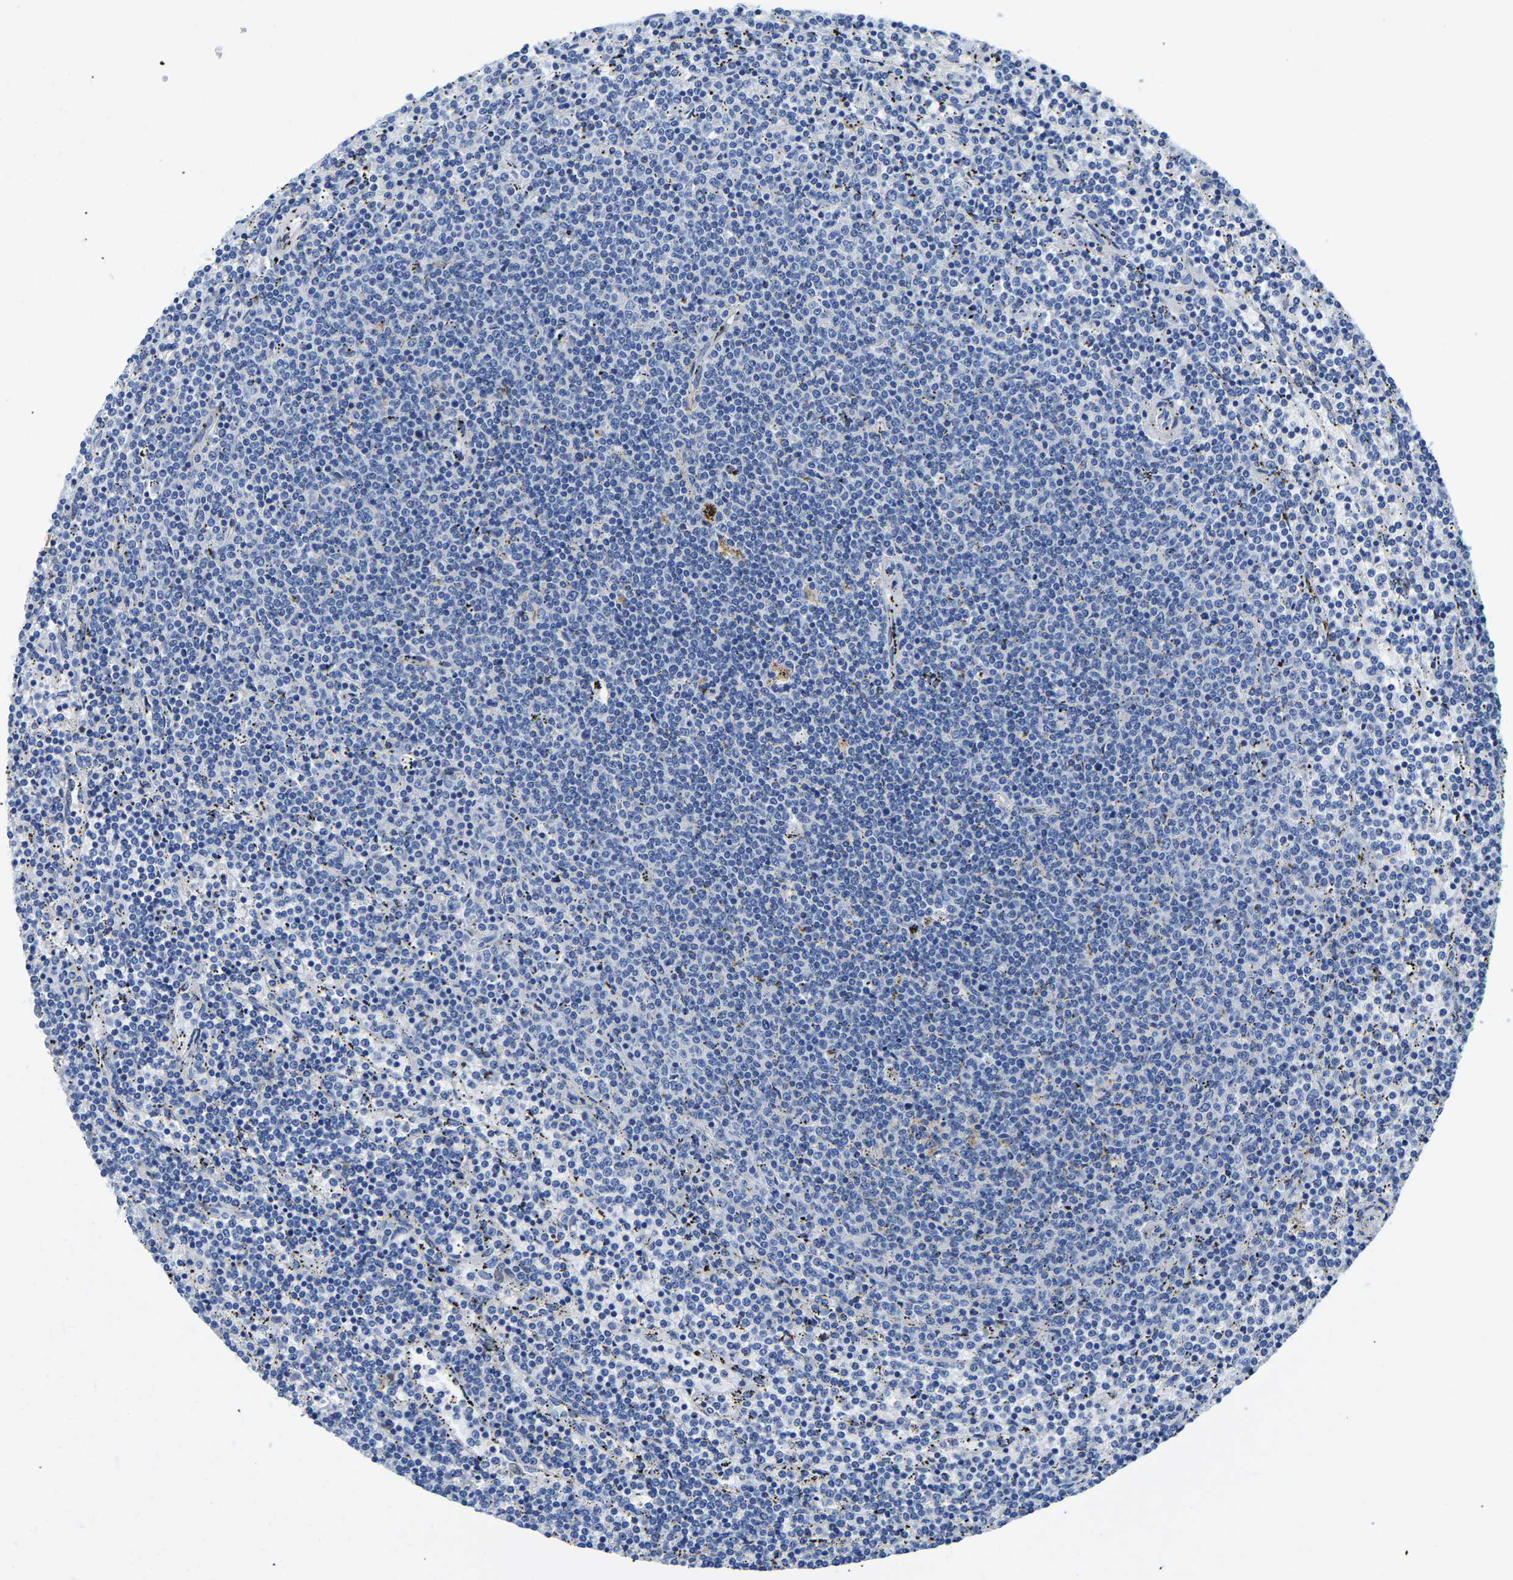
{"staining": {"intensity": "negative", "quantity": "none", "location": "none"}, "tissue": "lymphoma", "cell_type": "Tumor cells", "image_type": "cancer", "snomed": [{"axis": "morphology", "description": "Malignant lymphoma, non-Hodgkin's type, Low grade"}, {"axis": "topography", "description": "Spleen"}], "caption": "Immunohistochemistry image of human low-grade malignant lymphoma, non-Hodgkin's type stained for a protein (brown), which demonstrates no staining in tumor cells.", "gene": "UPK3A", "patient": {"sex": "female", "age": 50}}